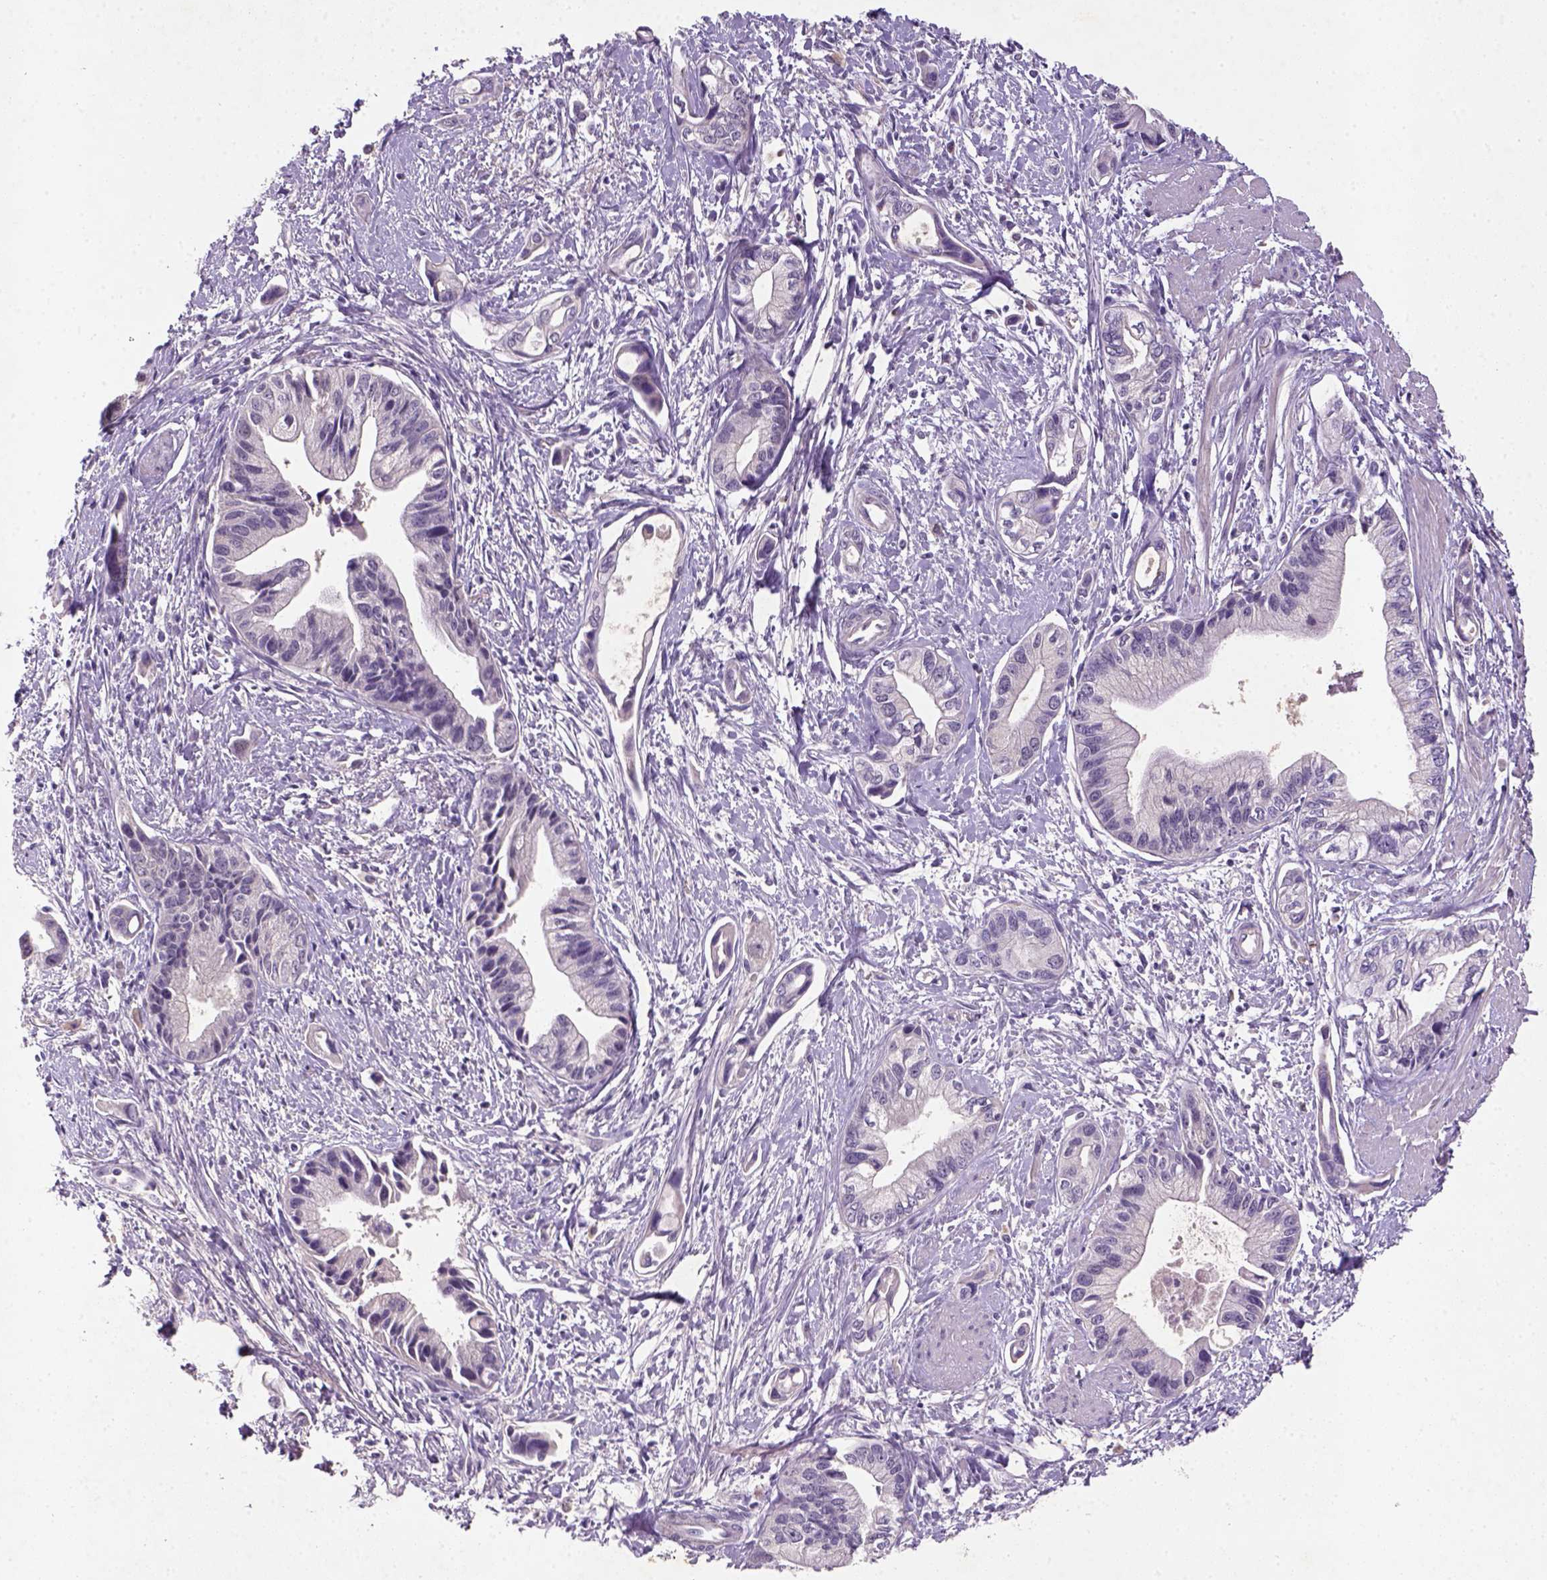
{"staining": {"intensity": "negative", "quantity": "none", "location": "none"}, "tissue": "pancreatic cancer", "cell_type": "Tumor cells", "image_type": "cancer", "snomed": [{"axis": "morphology", "description": "Adenocarcinoma, NOS"}, {"axis": "topography", "description": "Pancreas"}], "caption": "This is a image of immunohistochemistry staining of pancreatic cancer (adenocarcinoma), which shows no expression in tumor cells.", "gene": "NLGN2", "patient": {"sex": "female", "age": 61}}